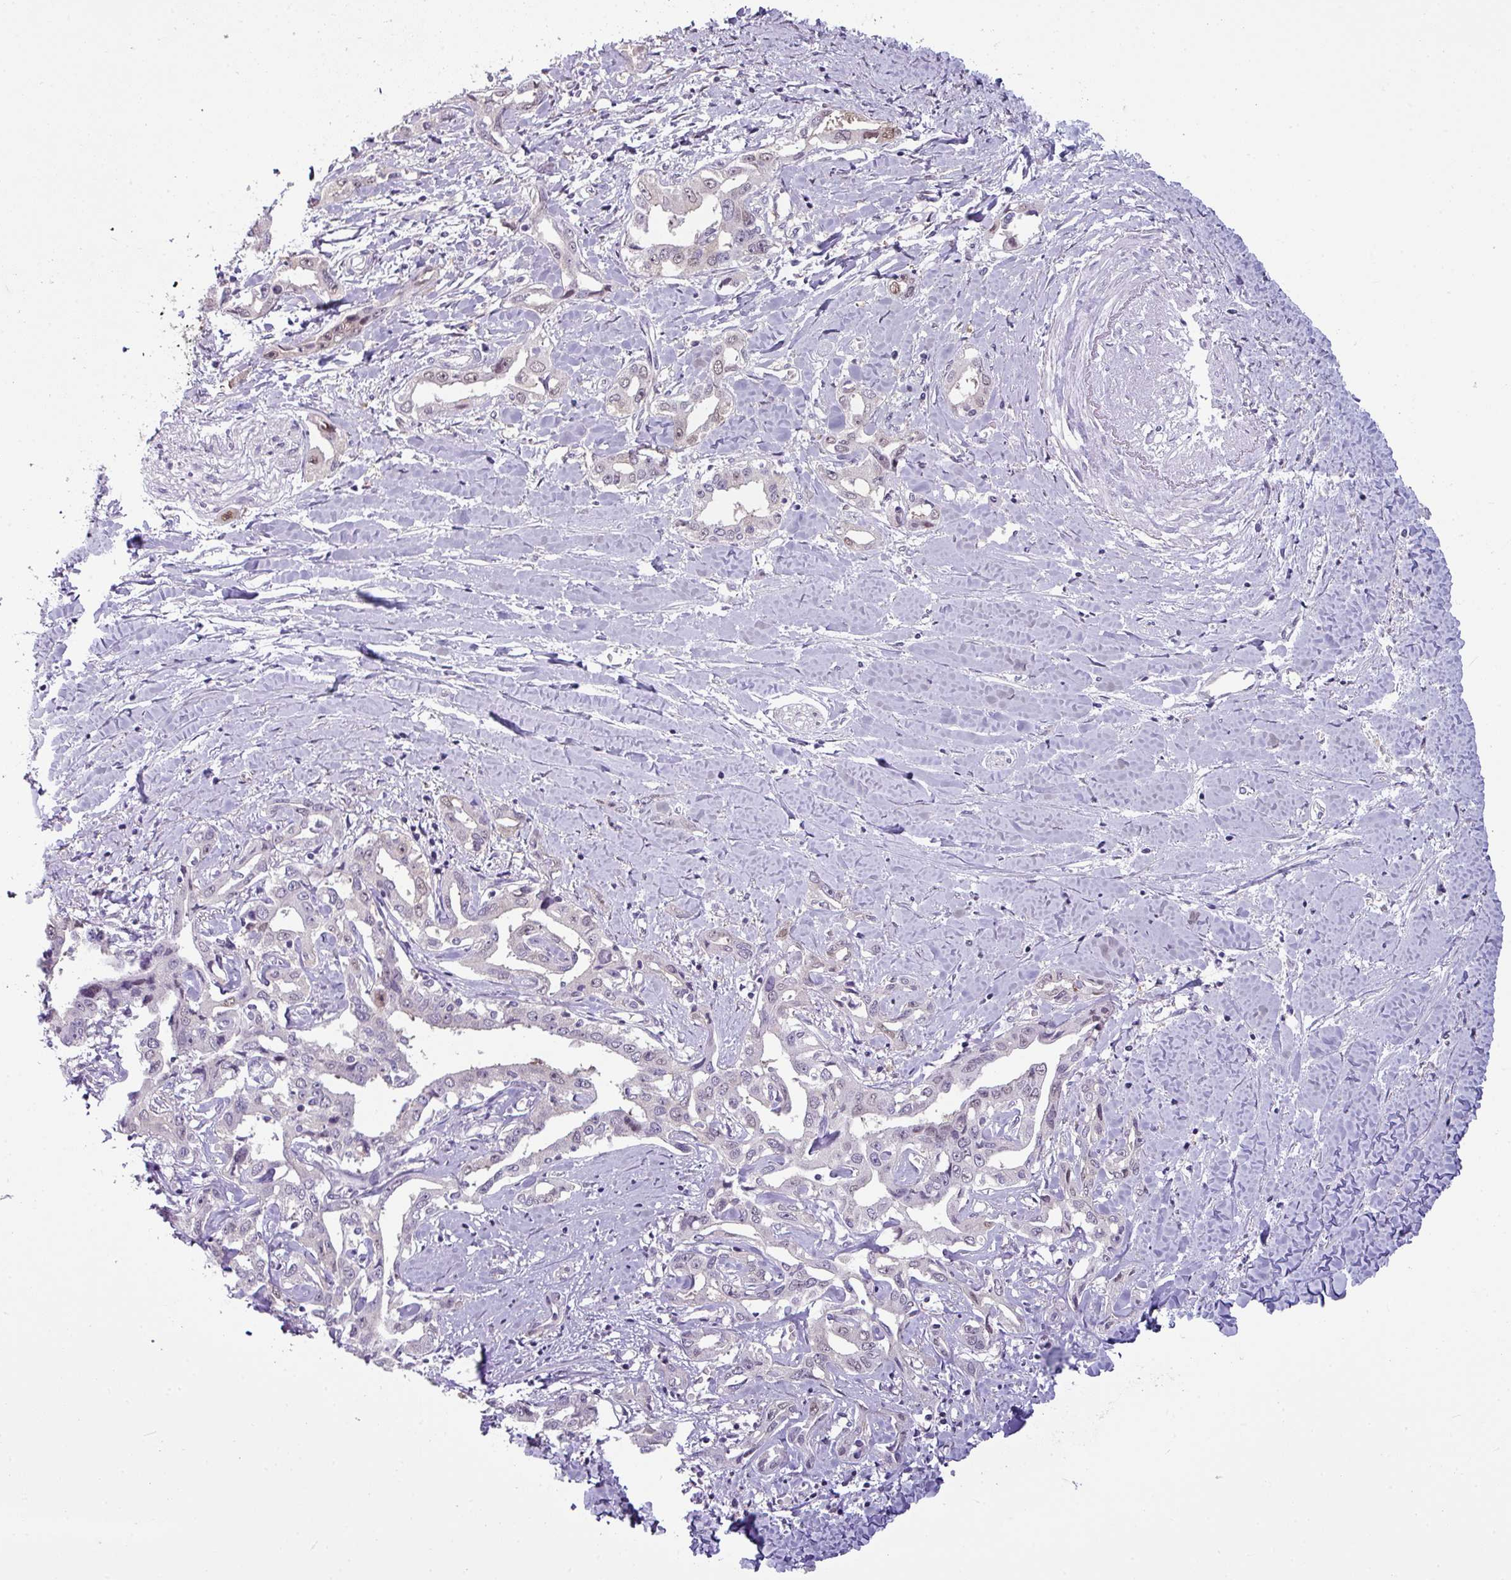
{"staining": {"intensity": "weak", "quantity": "<25%", "location": "nuclear"}, "tissue": "liver cancer", "cell_type": "Tumor cells", "image_type": "cancer", "snomed": [{"axis": "morphology", "description": "Cholangiocarcinoma"}, {"axis": "topography", "description": "Liver"}], "caption": "The micrograph demonstrates no significant positivity in tumor cells of liver cholangiocarcinoma. (DAB immunohistochemistry with hematoxylin counter stain).", "gene": "TTLL12", "patient": {"sex": "male", "age": 59}}